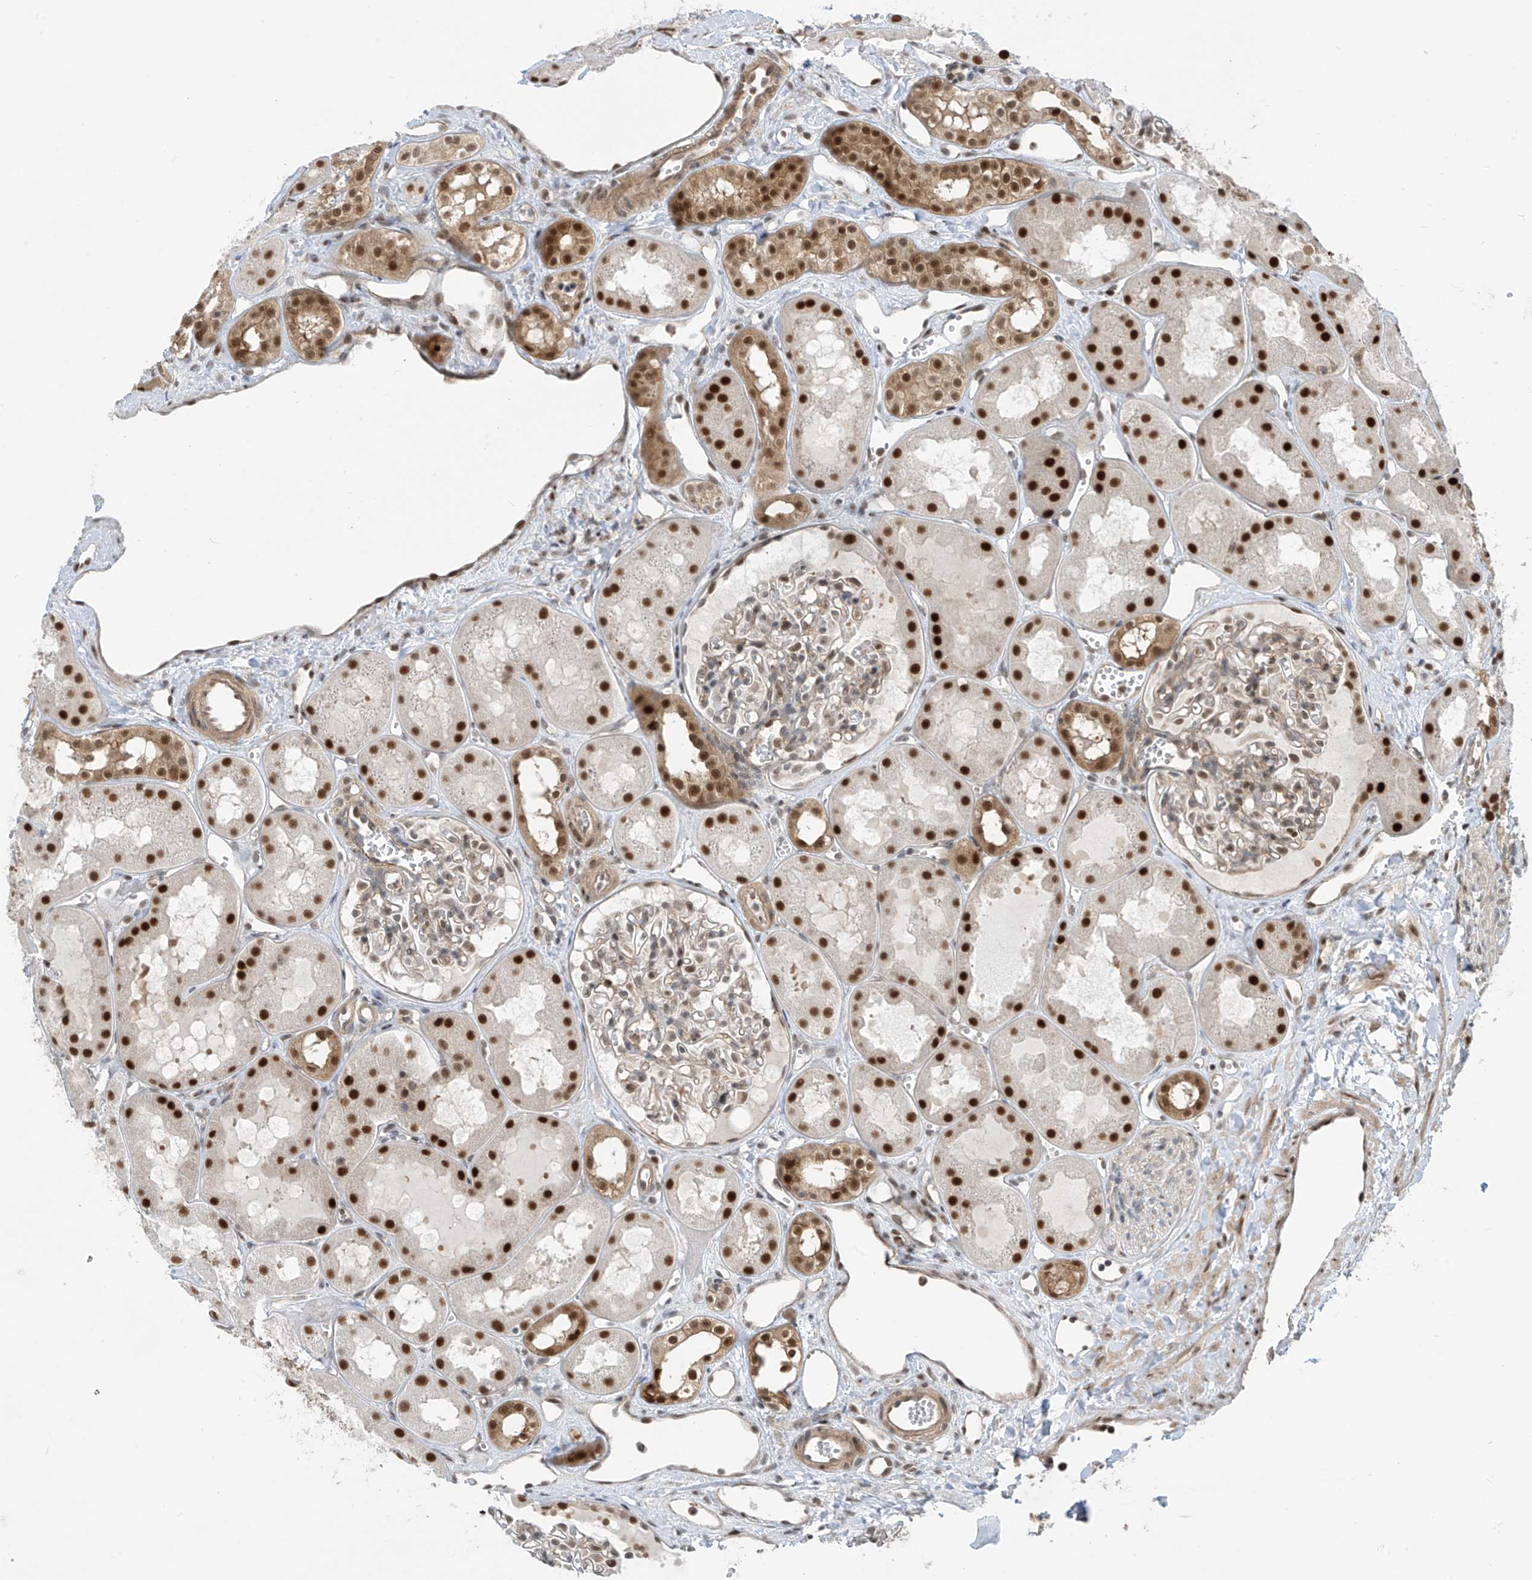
{"staining": {"intensity": "weak", "quantity": "25%-75%", "location": "cytoplasmic/membranous,nuclear"}, "tissue": "kidney", "cell_type": "Cells in glomeruli", "image_type": "normal", "snomed": [{"axis": "morphology", "description": "Normal tissue, NOS"}, {"axis": "topography", "description": "Kidney"}], "caption": "Immunohistochemistry (IHC) micrograph of normal kidney stained for a protein (brown), which demonstrates low levels of weak cytoplasmic/membranous,nuclear positivity in approximately 25%-75% of cells in glomeruli.", "gene": "LAGE3", "patient": {"sex": "male", "age": 16}}